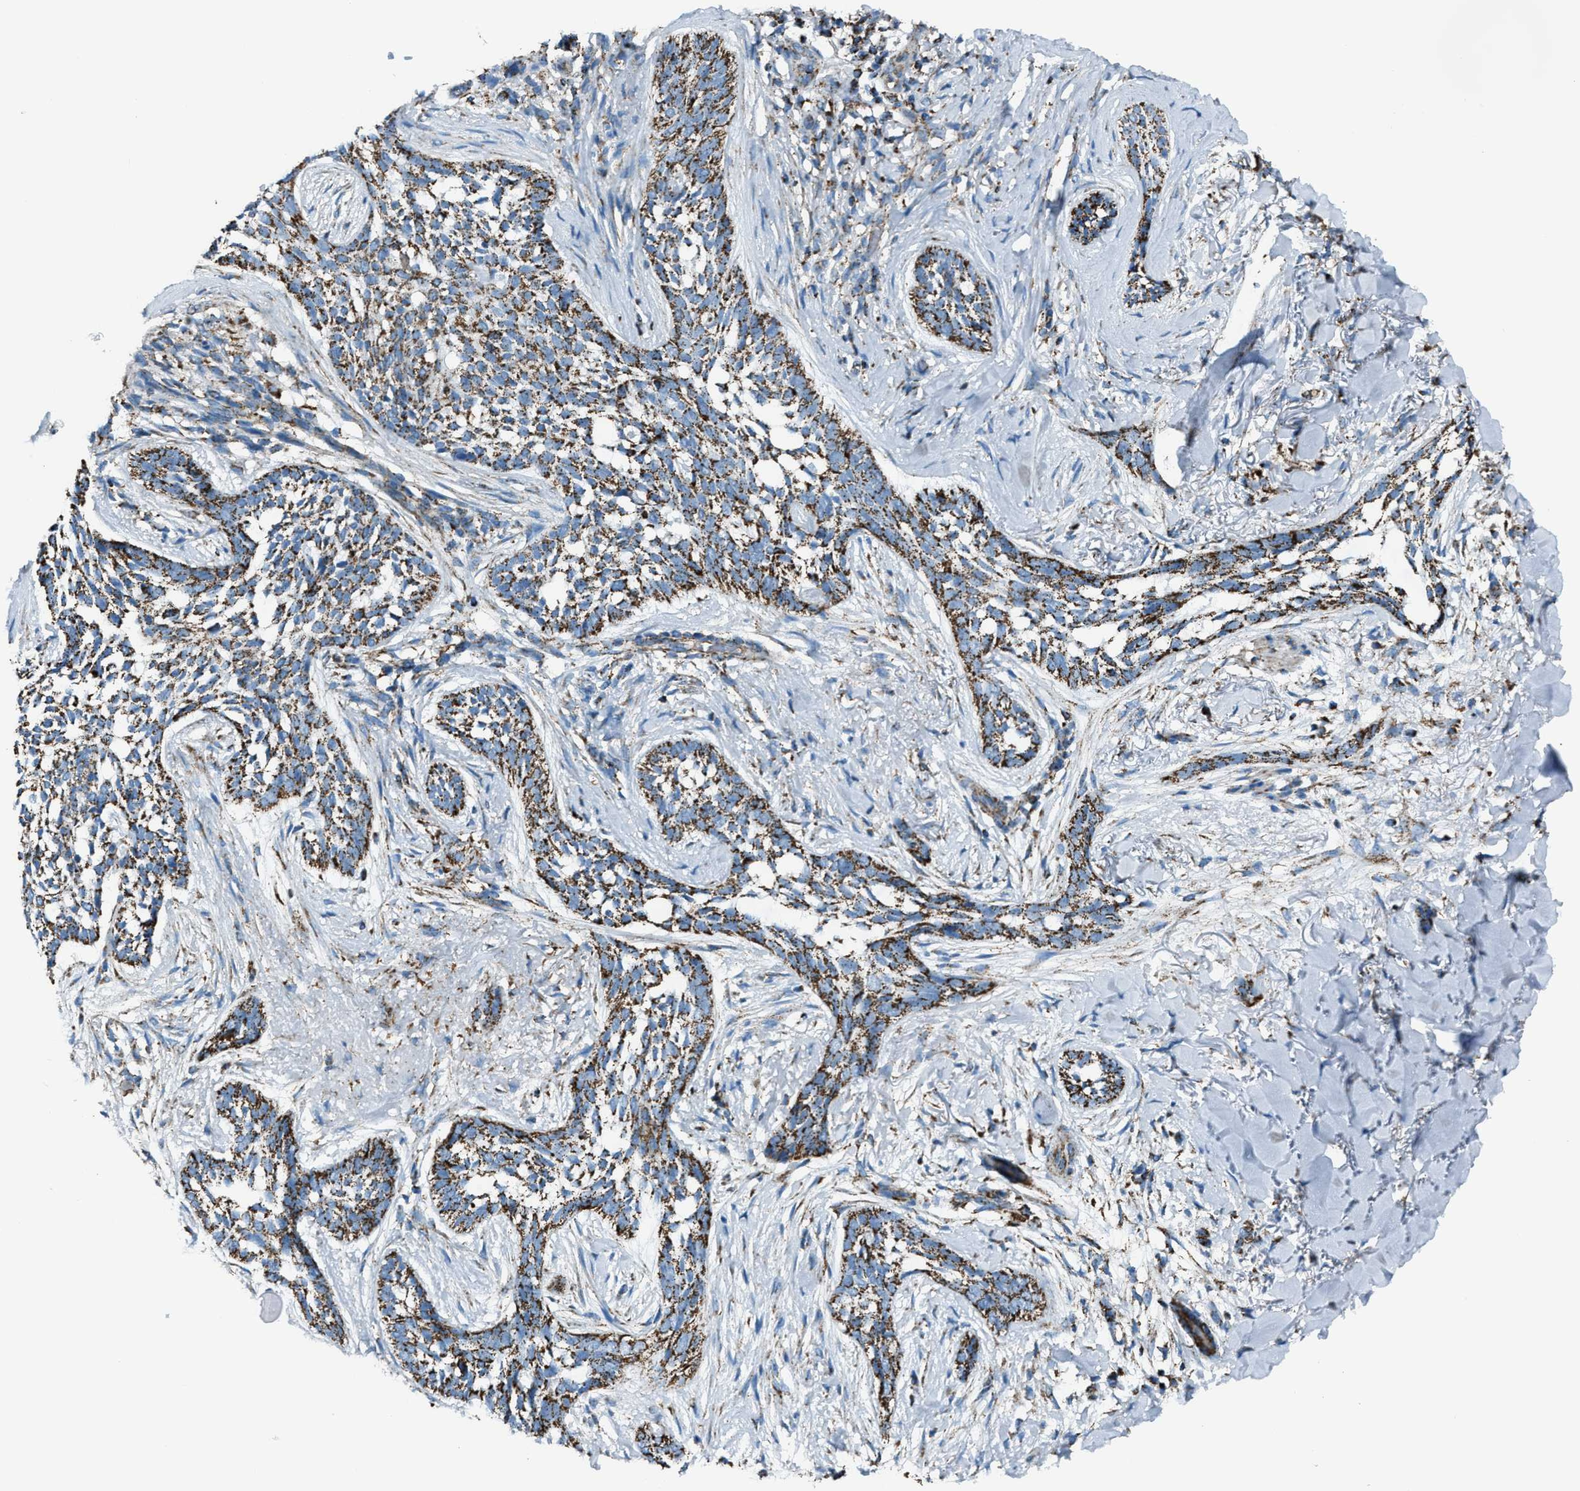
{"staining": {"intensity": "moderate", "quantity": ">75%", "location": "cytoplasmic/membranous"}, "tissue": "skin cancer", "cell_type": "Tumor cells", "image_type": "cancer", "snomed": [{"axis": "morphology", "description": "Basal cell carcinoma"}, {"axis": "topography", "description": "Skin"}], "caption": "A high-resolution micrograph shows immunohistochemistry (IHC) staining of skin cancer (basal cell carcinoma), which demonstrates moderate cytoplasmic/membranous expression in approximately >75% of tumor cells.", "gene": "MDH2", "patient": {"sex": "female", "age": 88}}